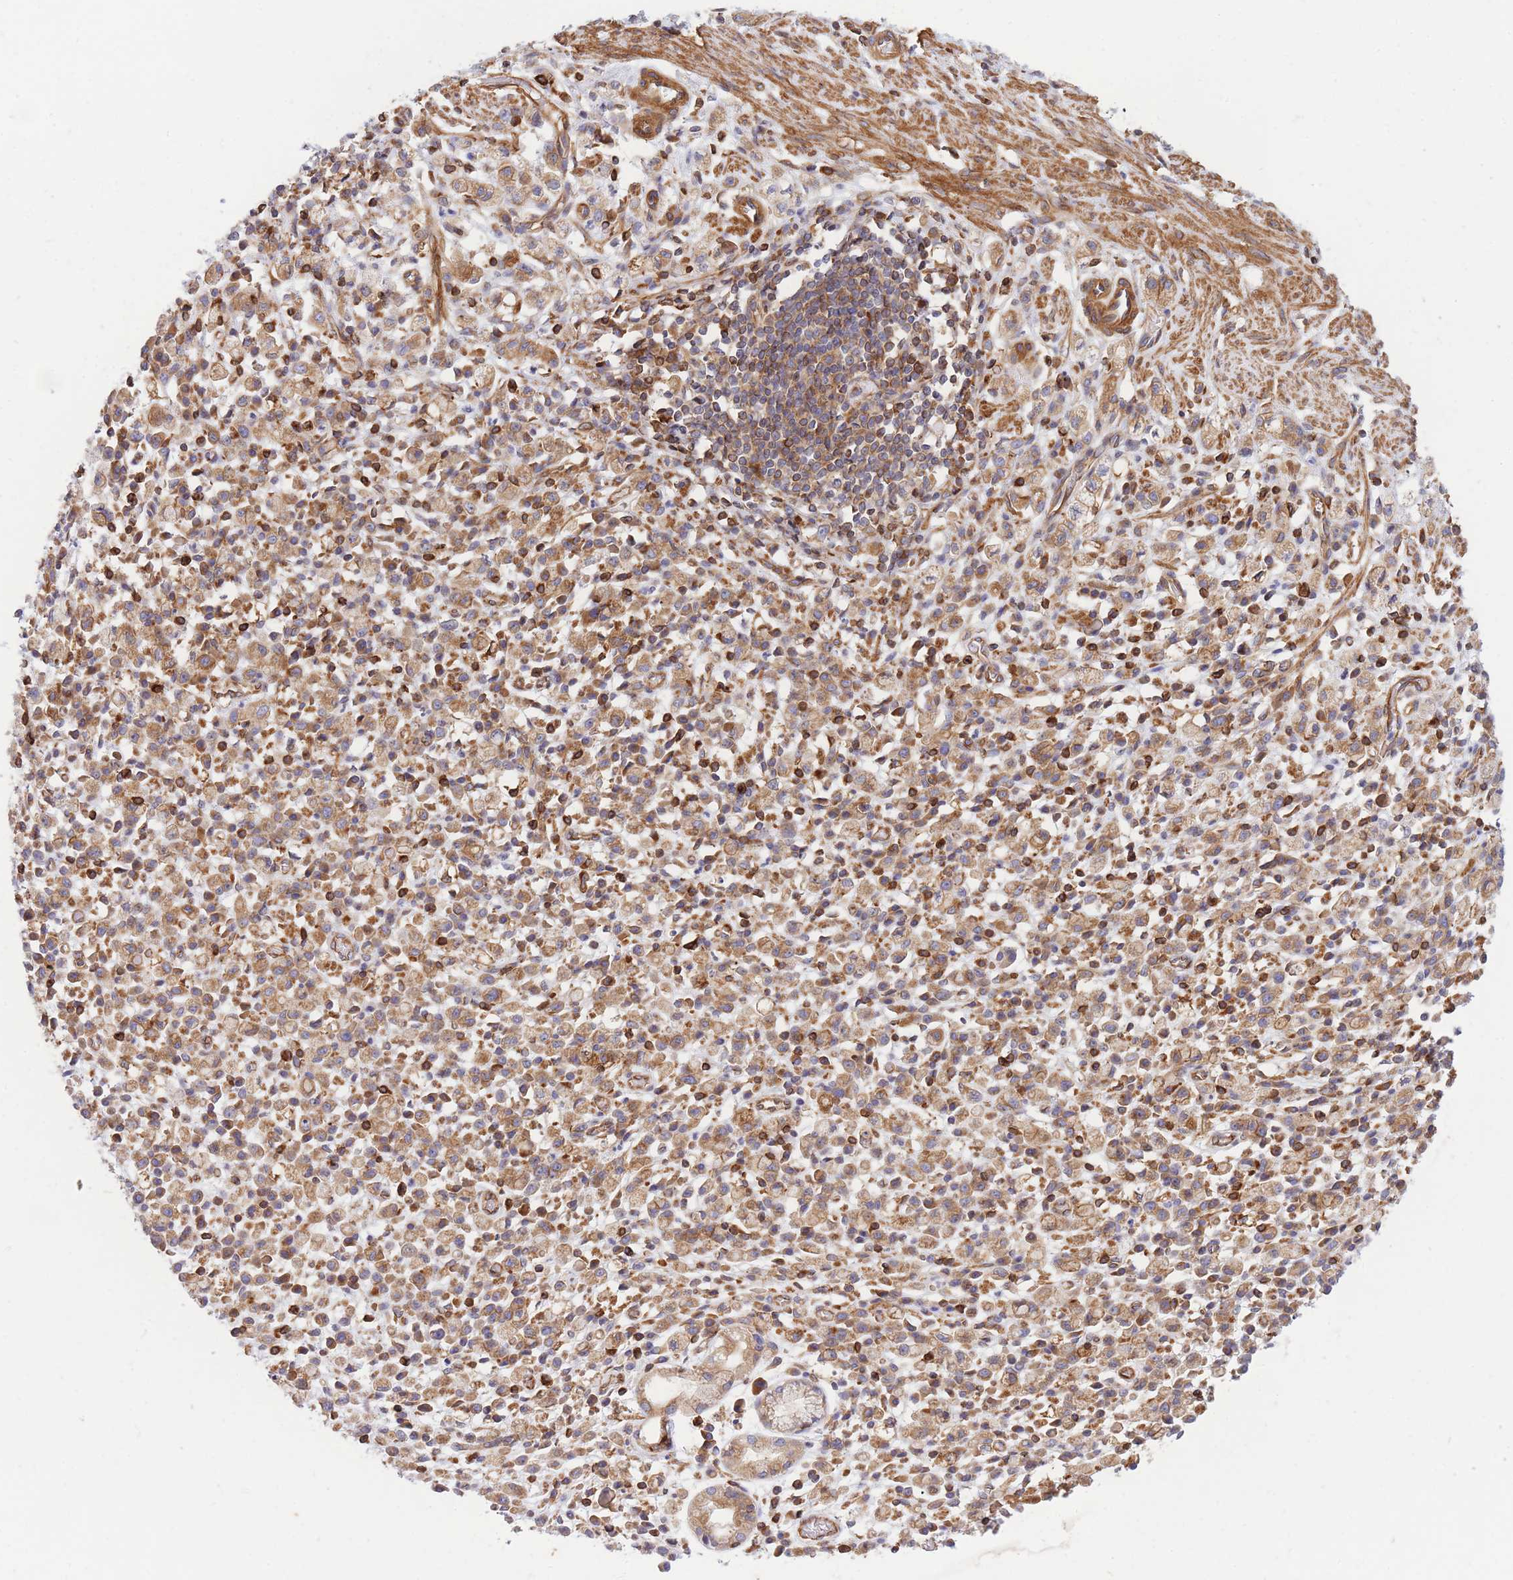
{"staining": {"intensity": "moderate", "quantity": ">75%", "location": "cytoplasmic/membranous"}, "tissue": "stomach cancer", "cell_type": "Tumor cells", "image_type": "cancer", "snomed": [{"axis": "morphology", "description": "Adenocarcinoma, NOS"}, {"axis": "topography", "description": "Stomach"}], "caption": "Human stomach cancer stained for a protein (brown) exhibits moderate cytoplasmic/membranous positive positivity in about >75% of tumor cells.", "gene": "REM1", "patient": {"sex": "male", "age": 77}}